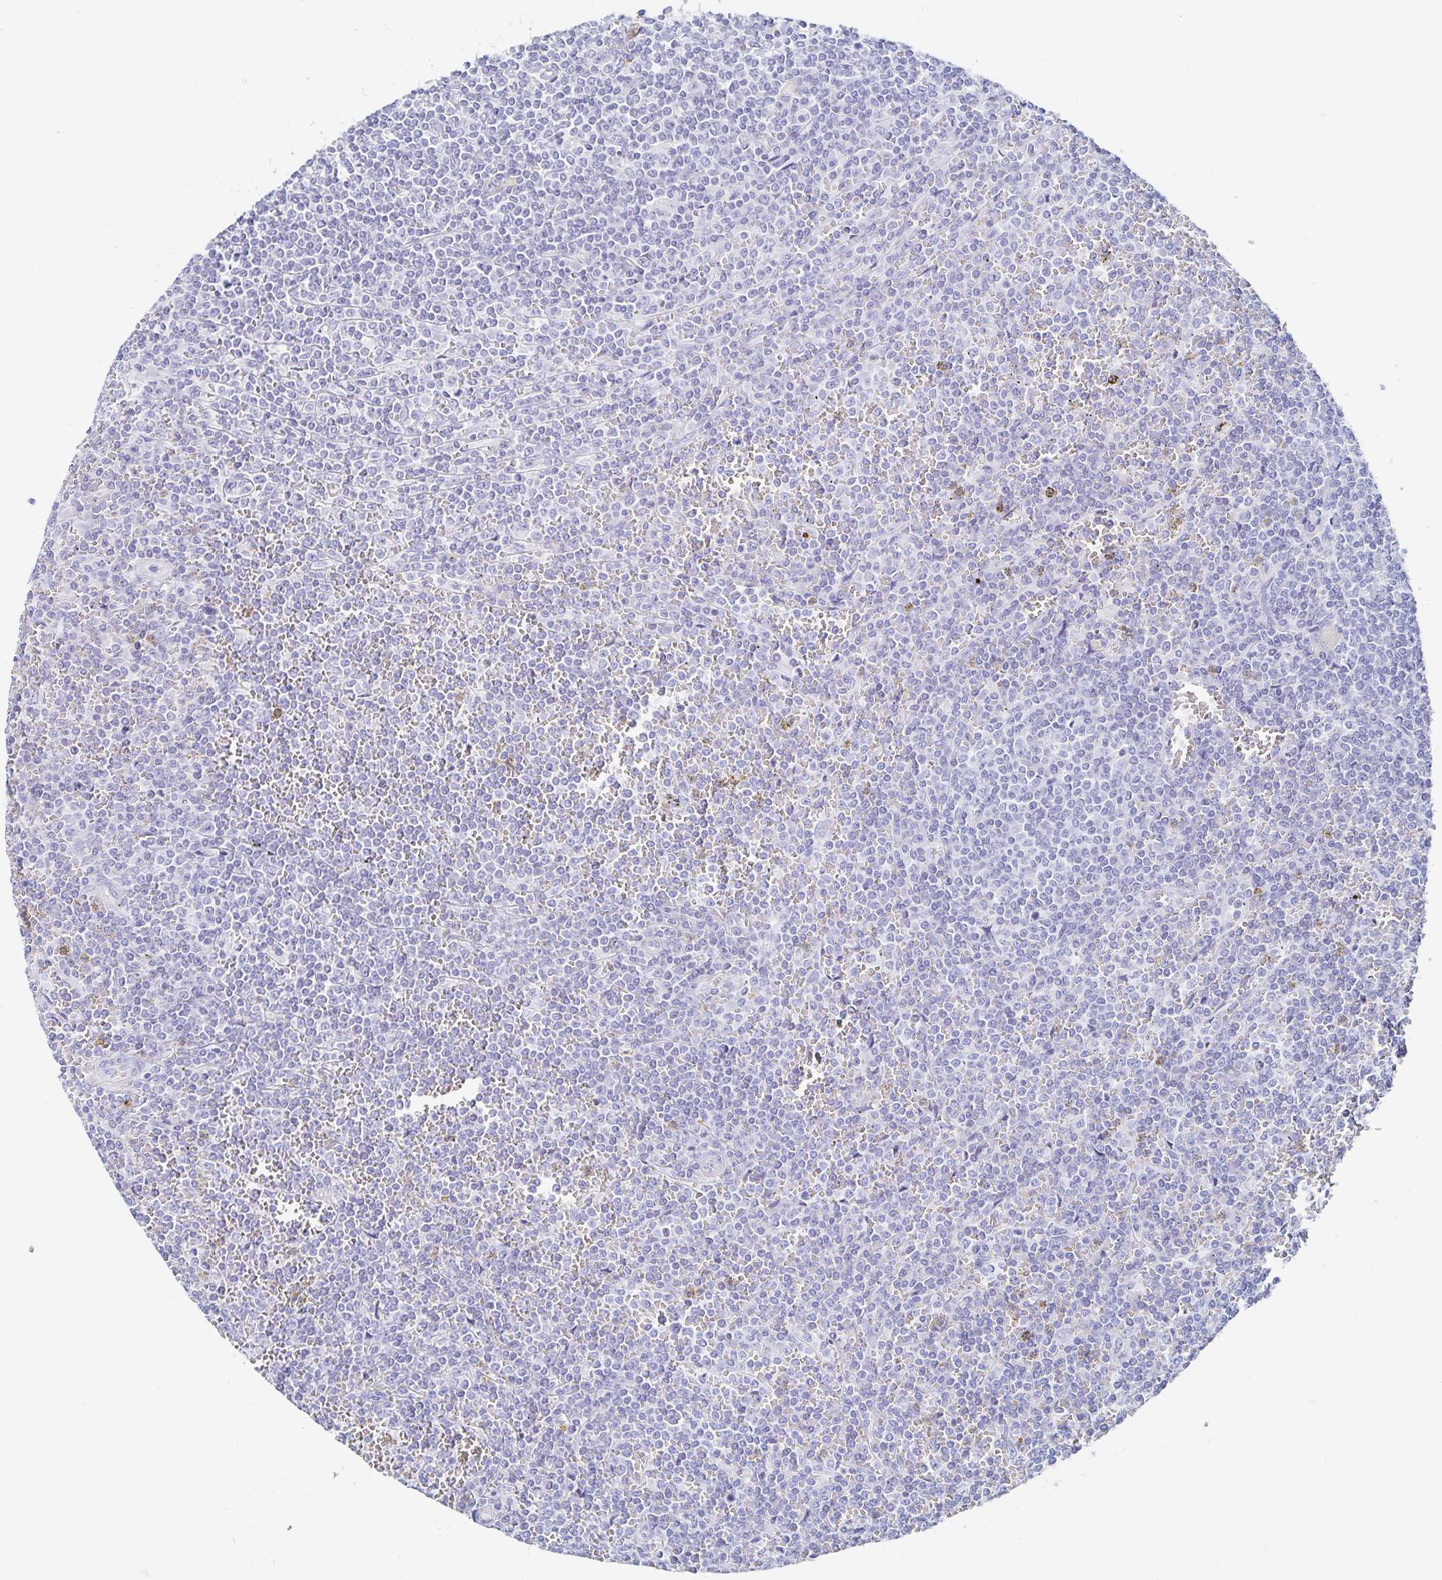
{"staining": {"intensity": "negative", "quantity": "none", "location": "none"}, "tissue": "lymphoma", "cell_type": "Tumor cells", "image_type": "cancer", "snomed": [{"axis": "morphology", "description": "Malignant lymphoma, non-Hodgkin's type, Low grade"}, {"axis": "topography", "description": "Spleen"}], "caption": "An immunohistochemistry histopathology image of malignant lymphoma, non-Hodgkin's type (low-grade) is shown. There is no staining in tumor cells of malignant lymphoma, non-Hodgkin's type (low-grade).", "gene": "TNIP1", "patient": {"sex": "female", "age": 19}}